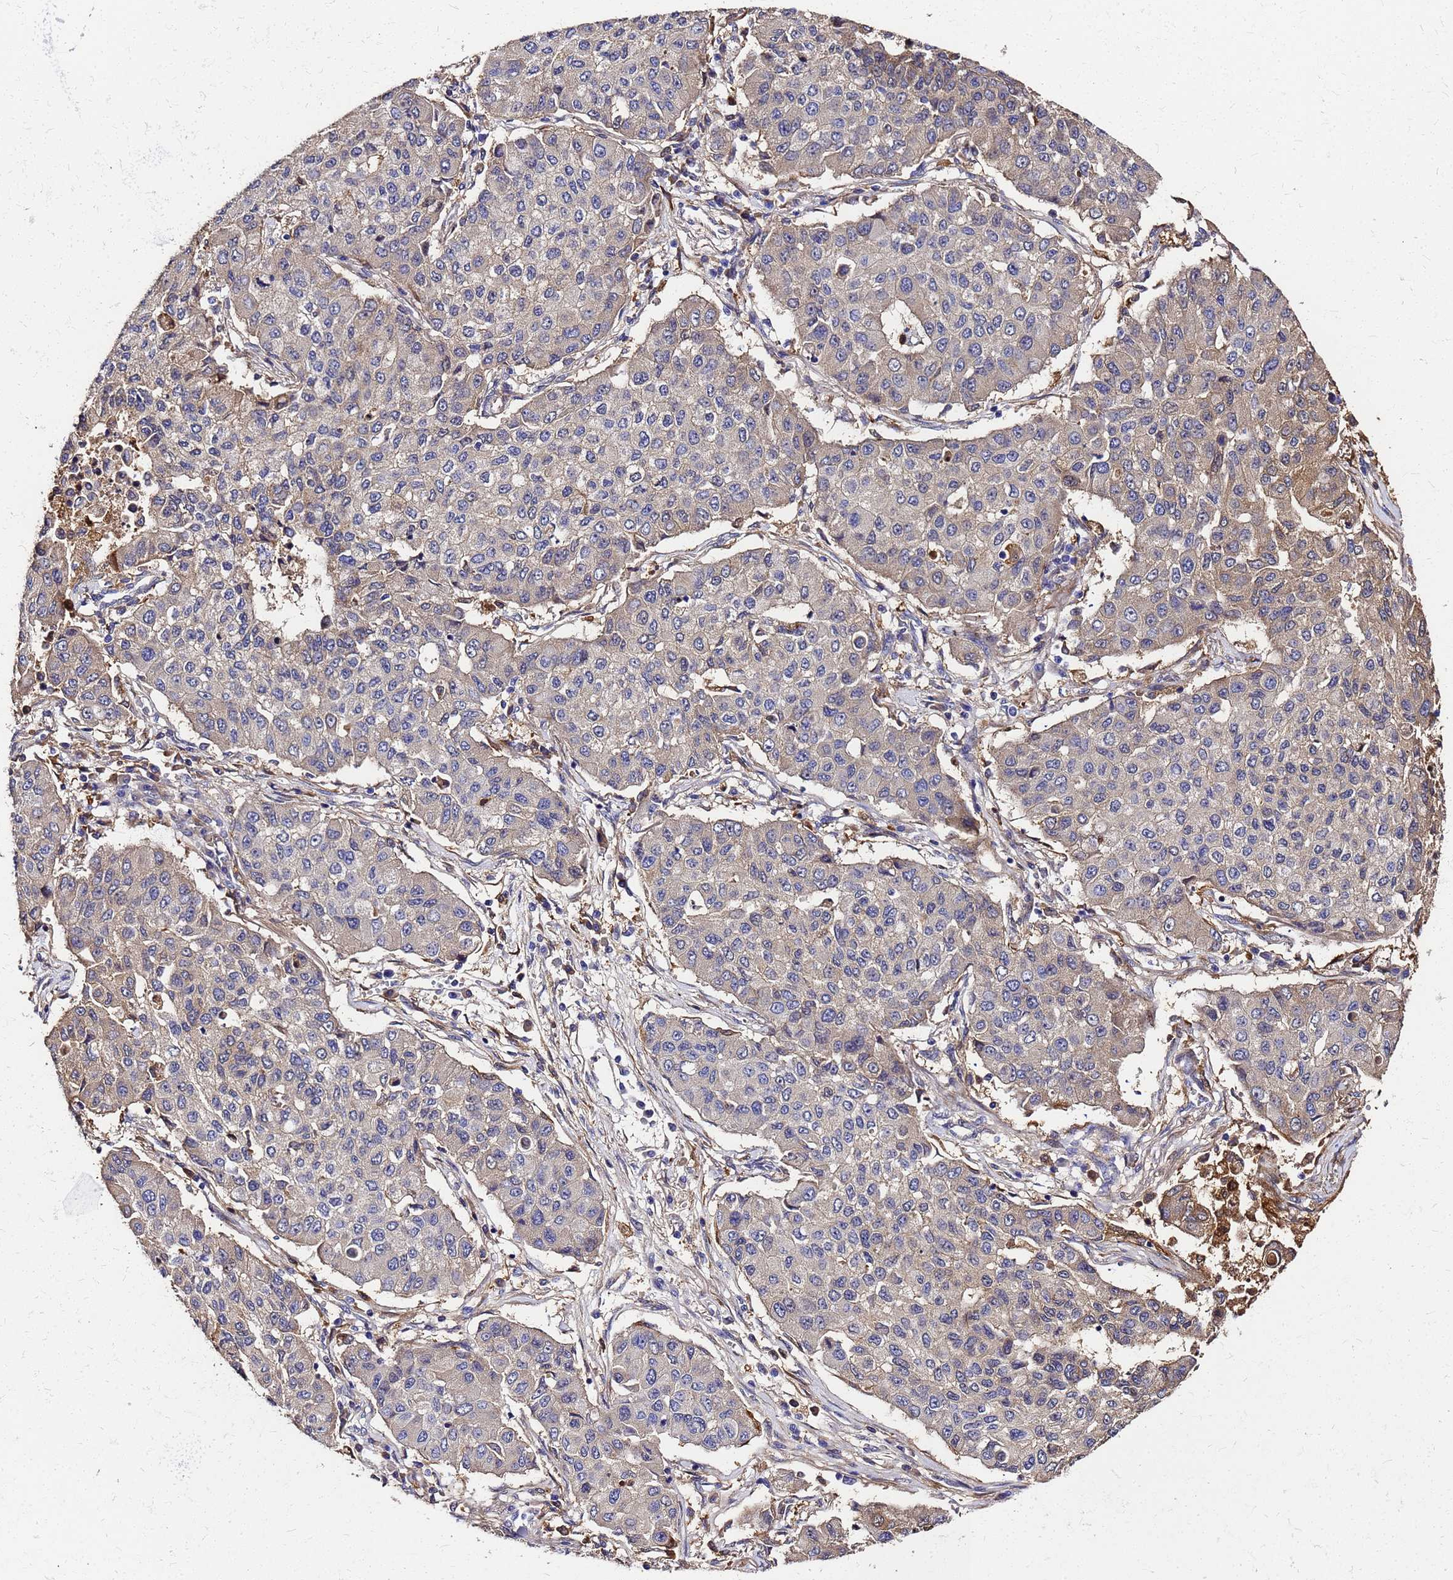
{"staining": {"intensity": "weak", "quantity": "<25%", "location": "cytoplasmic/membranous"}, "tissue": "lung cancer", "cell_type": "Tumor cells", "image_type": "cancer", "snomed": [{"axis": "morphology", "description": "Squamous cell carcinoma, NOS"}, {"axis": "topography", "description": "Lung"}], "caption": "Immunohistochemical staining of squamous cell carcinoma (lung) reveals no significant staining in tumor cells.", "gene": "S100A11", "patient": {"sex": "male", "age": 74}}